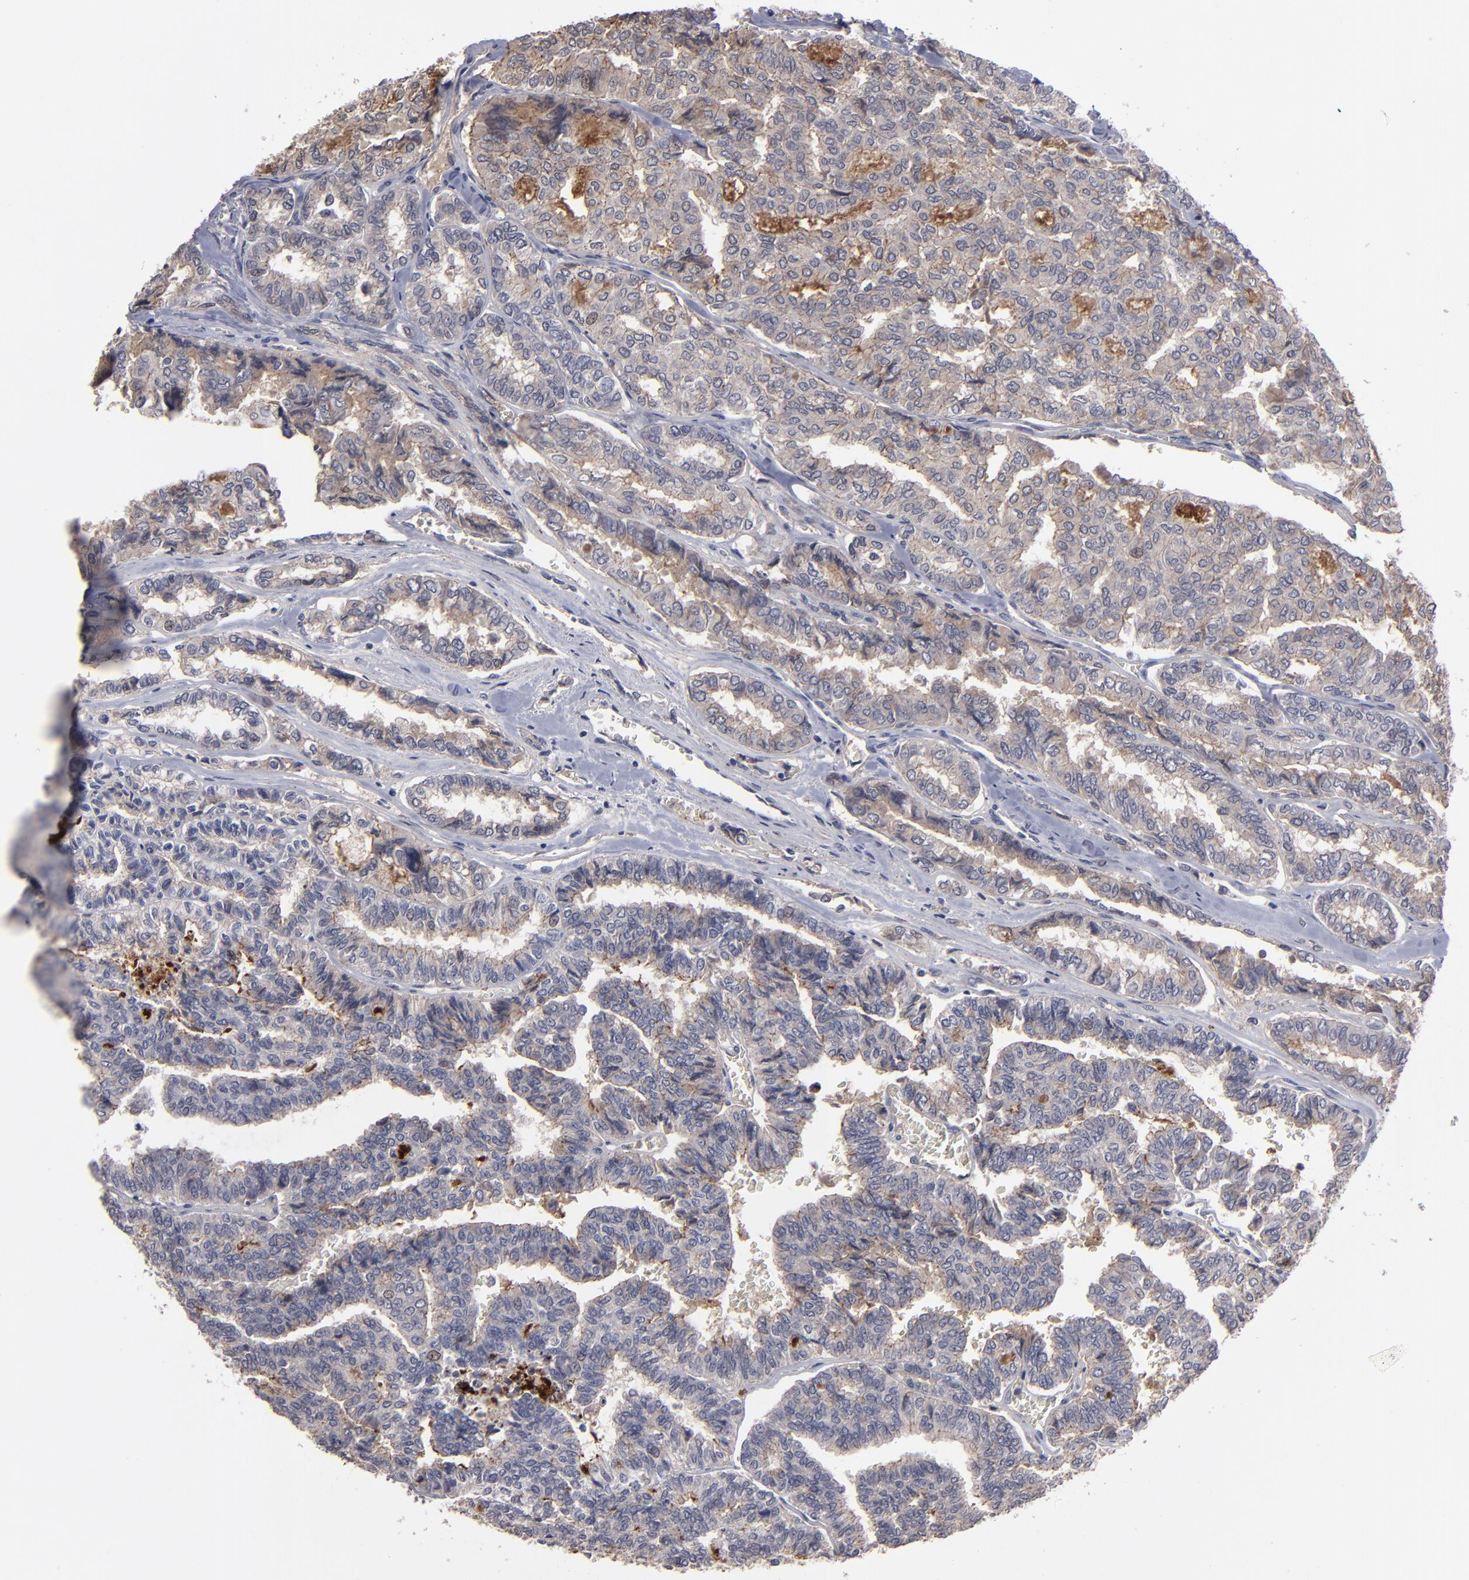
{"staining": {"intensity": "weak", "quantity": "25%-75%", "location": "cytoplasmic/membranous"}, "tissue": "thyroid cancer", "cell_type": "Tumor cells", "image_type": "cancer", "snomed": [{"axis": "morphology", "description": "Papillary adenocarcinoma, NOS"}, {"axis": "topography", "description": "Thyroid gland"}], "caption": "Protein expression analysis of thyroid cancer exhibits weak cytoplasmic/membranous positivity in about 25%-75% of tumor cells.", "gene": "GPM6B", "patient": {"sex": "female", "age": 35}}